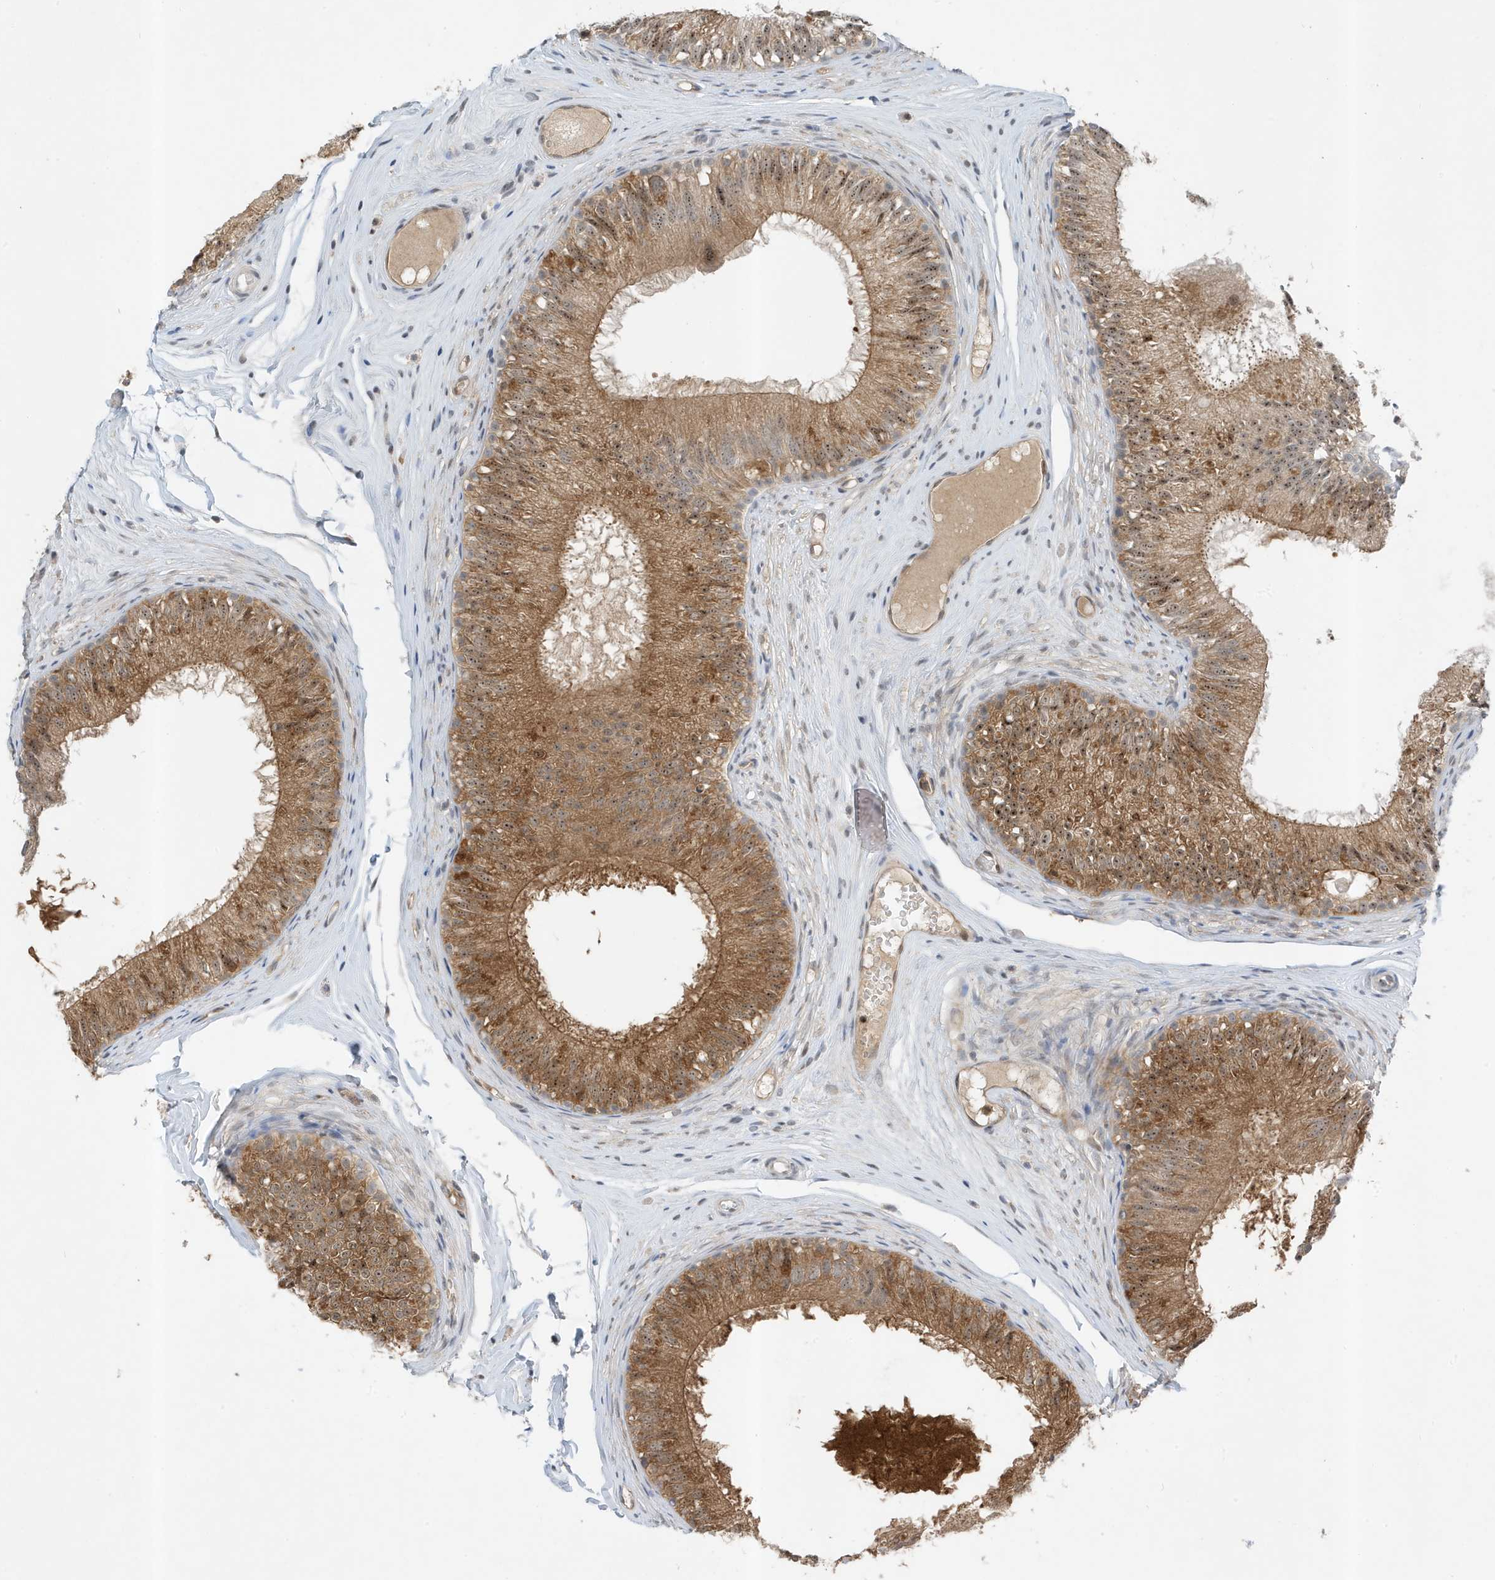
{"staining": {"intensity": "moderate", "quantity": ">75%", "location": "cytoplasmic/membranous"}, "tissue": "epididymis", "cell_type": "Glandular cells", "image_type": "normal", "snomed": [{"axis": "morphology", "description": "Normal tissue, NOS"}, {"axis": "morphology", "description": "Seminoma in situ"}, {"axis": "topography", "description": "Testis"}, {"axis": "topography", "description": "Epididymis"}], "caption": "IHC histopathology image of unremarkable epididymis stained for a protein (brown), which displays medium levels of moderate cytoplasmic/membranous expression in about >75% of glandular cells.", "gene": "MAST3", "patient": {"sex": "male", "age": 28}}